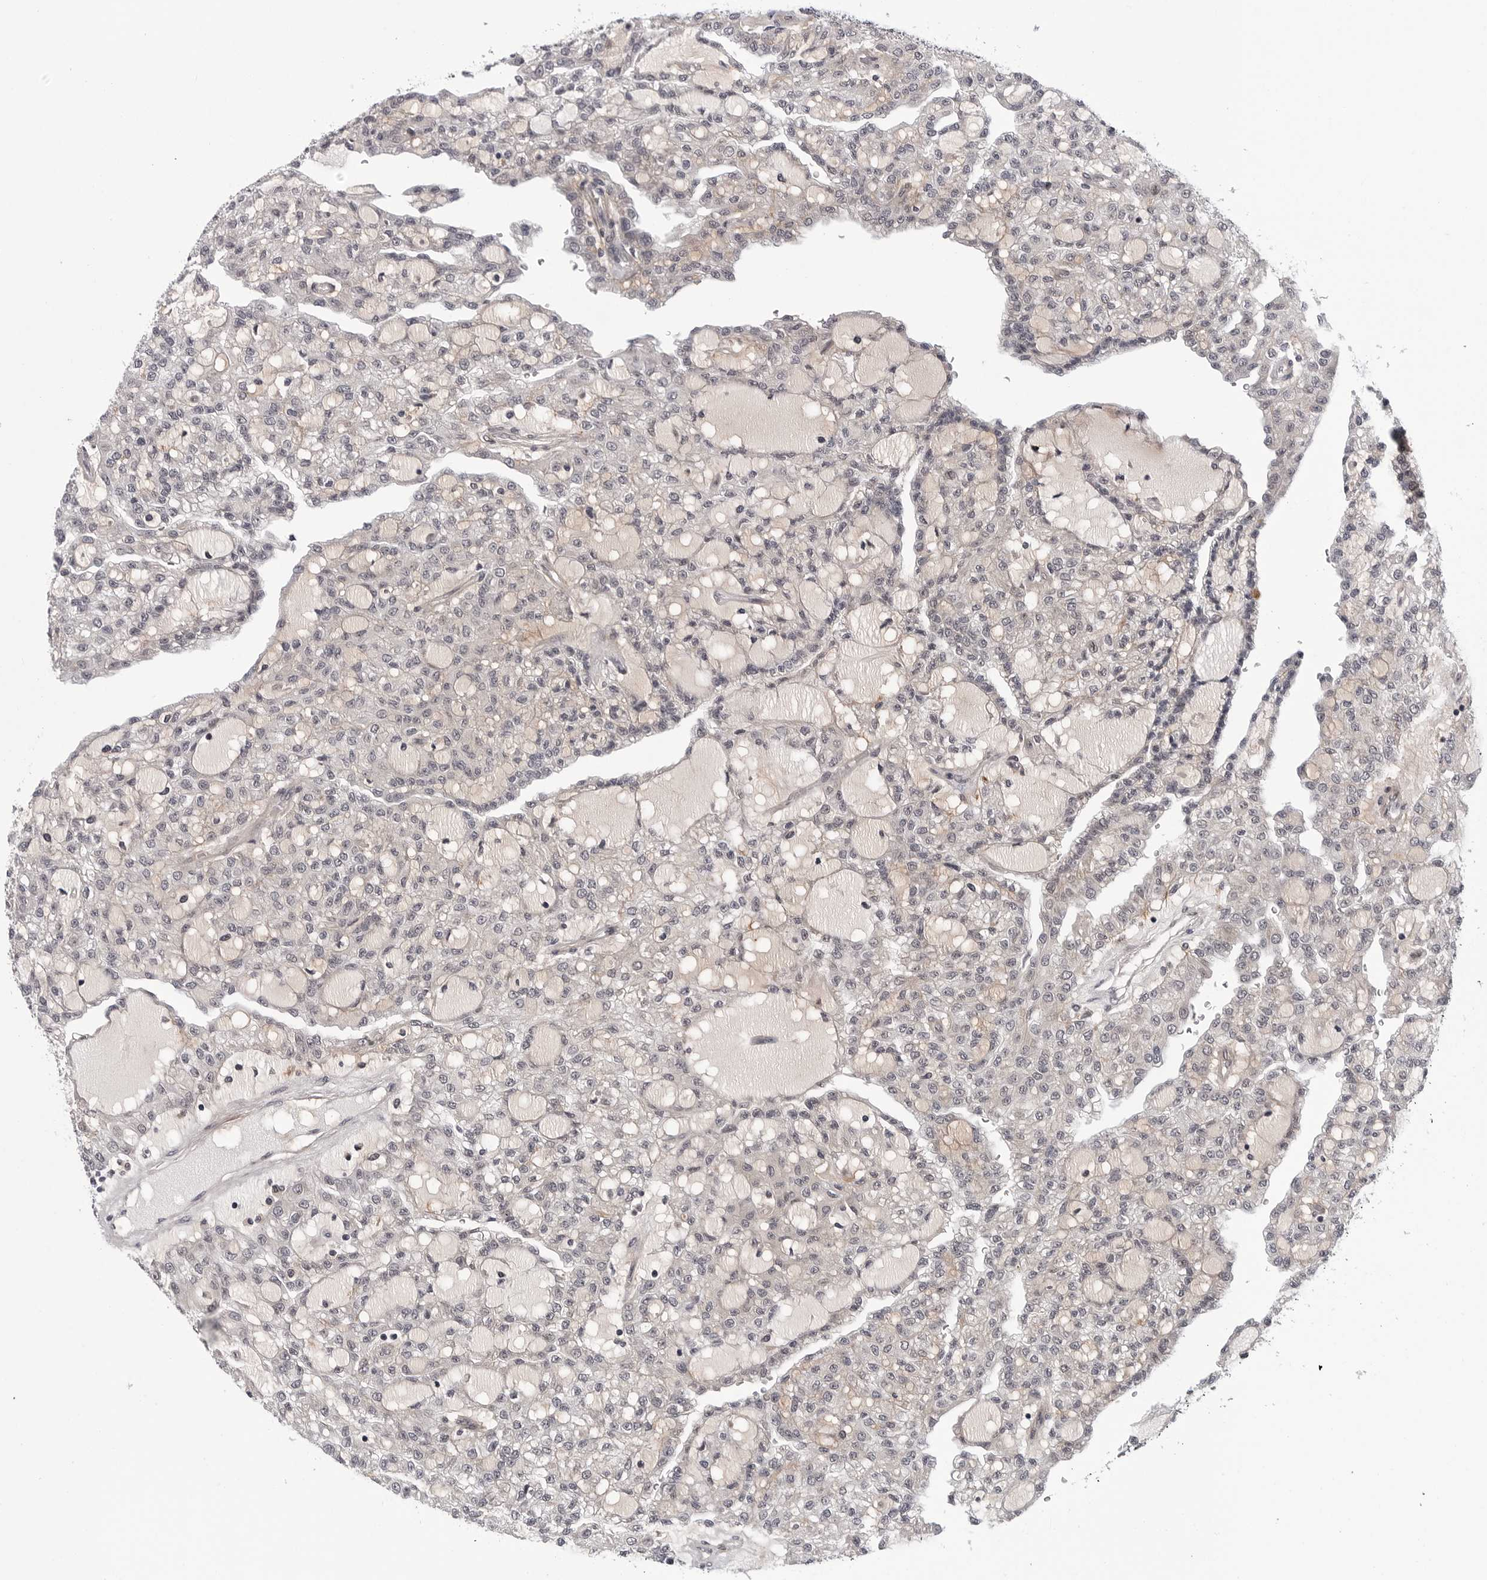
{"staining": {"intensity": "weak", "quantity": "<25%", "location": "cytoplasmic/membranous"}, "tissue": "renal cancer", "cell_type": "Tumor cells", "image_type": "cancer", "snomed": [{"axis": "morphology", "description": "Adenocarcinoma, NOS"}, {"axis": "topography", "description": "Kidney"}], "caption": "Histopathology image shows no protein positivity in tumor cells of renal adenocarcinoma tissue.", "gene": "KIAA1614", "patient": {"sex": "male", "age": 63}}